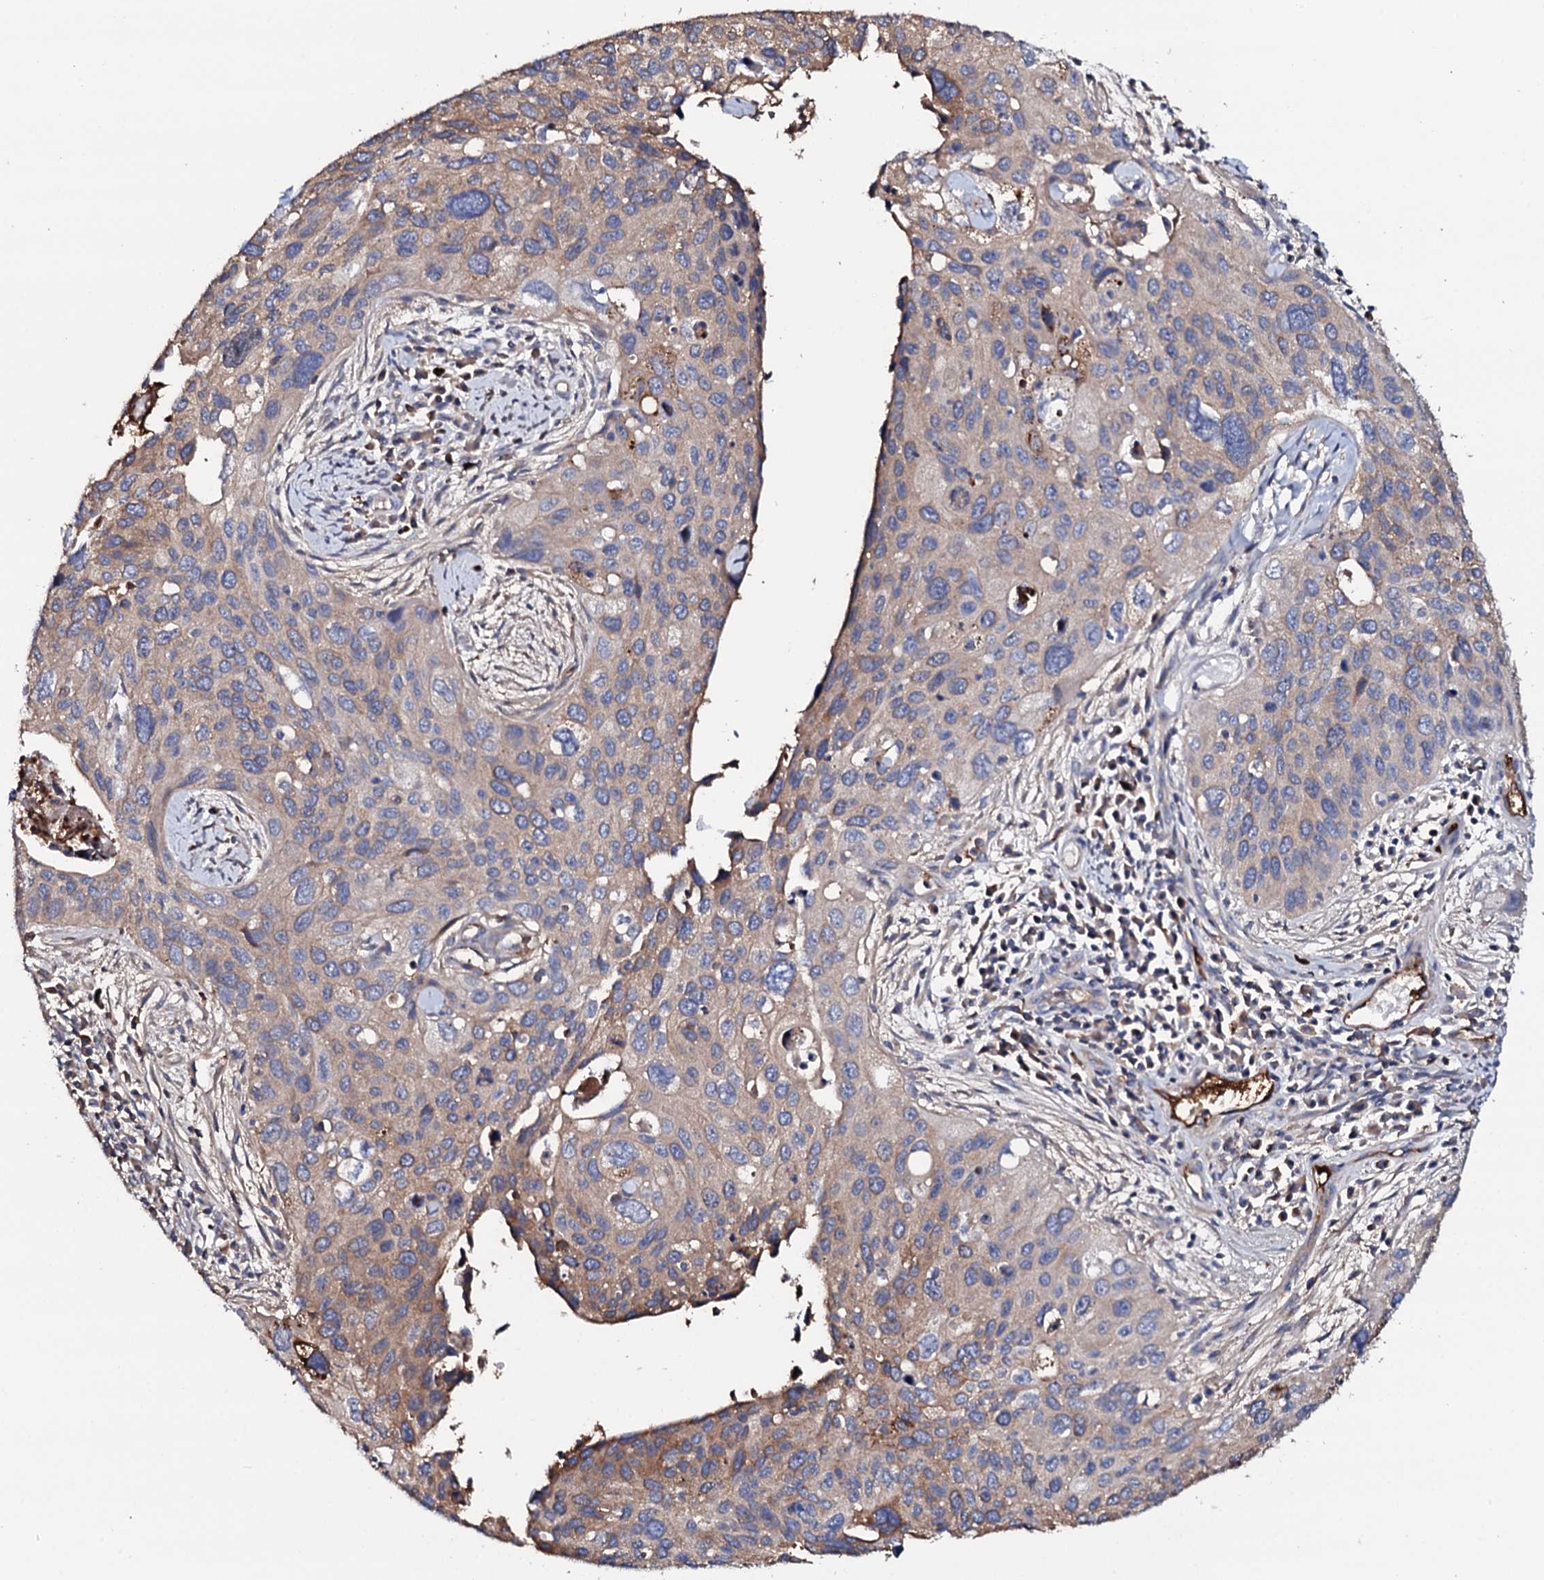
{"staining": {"intensity": "weak", "quantity": "25%-75%", "location": "cytoplasmic/membranous"}, "tissue": "cervical cancer", "cell_type": "Tumor cells", "image_type": "cancer", "snomed": [{"axis": "morphology", "description": "Squamous cell carcinoma, NOS"}, {"axis": "topography", "description": "Cervix"}], "caption": "Immunohistochemical staining of cervical cancer shows low levels of weak cytoplasmic/membranous staining in about 25%-75% of tumor cells.", "gene": "TCAF2", "patient": {"sex": "female", "age": 55}}